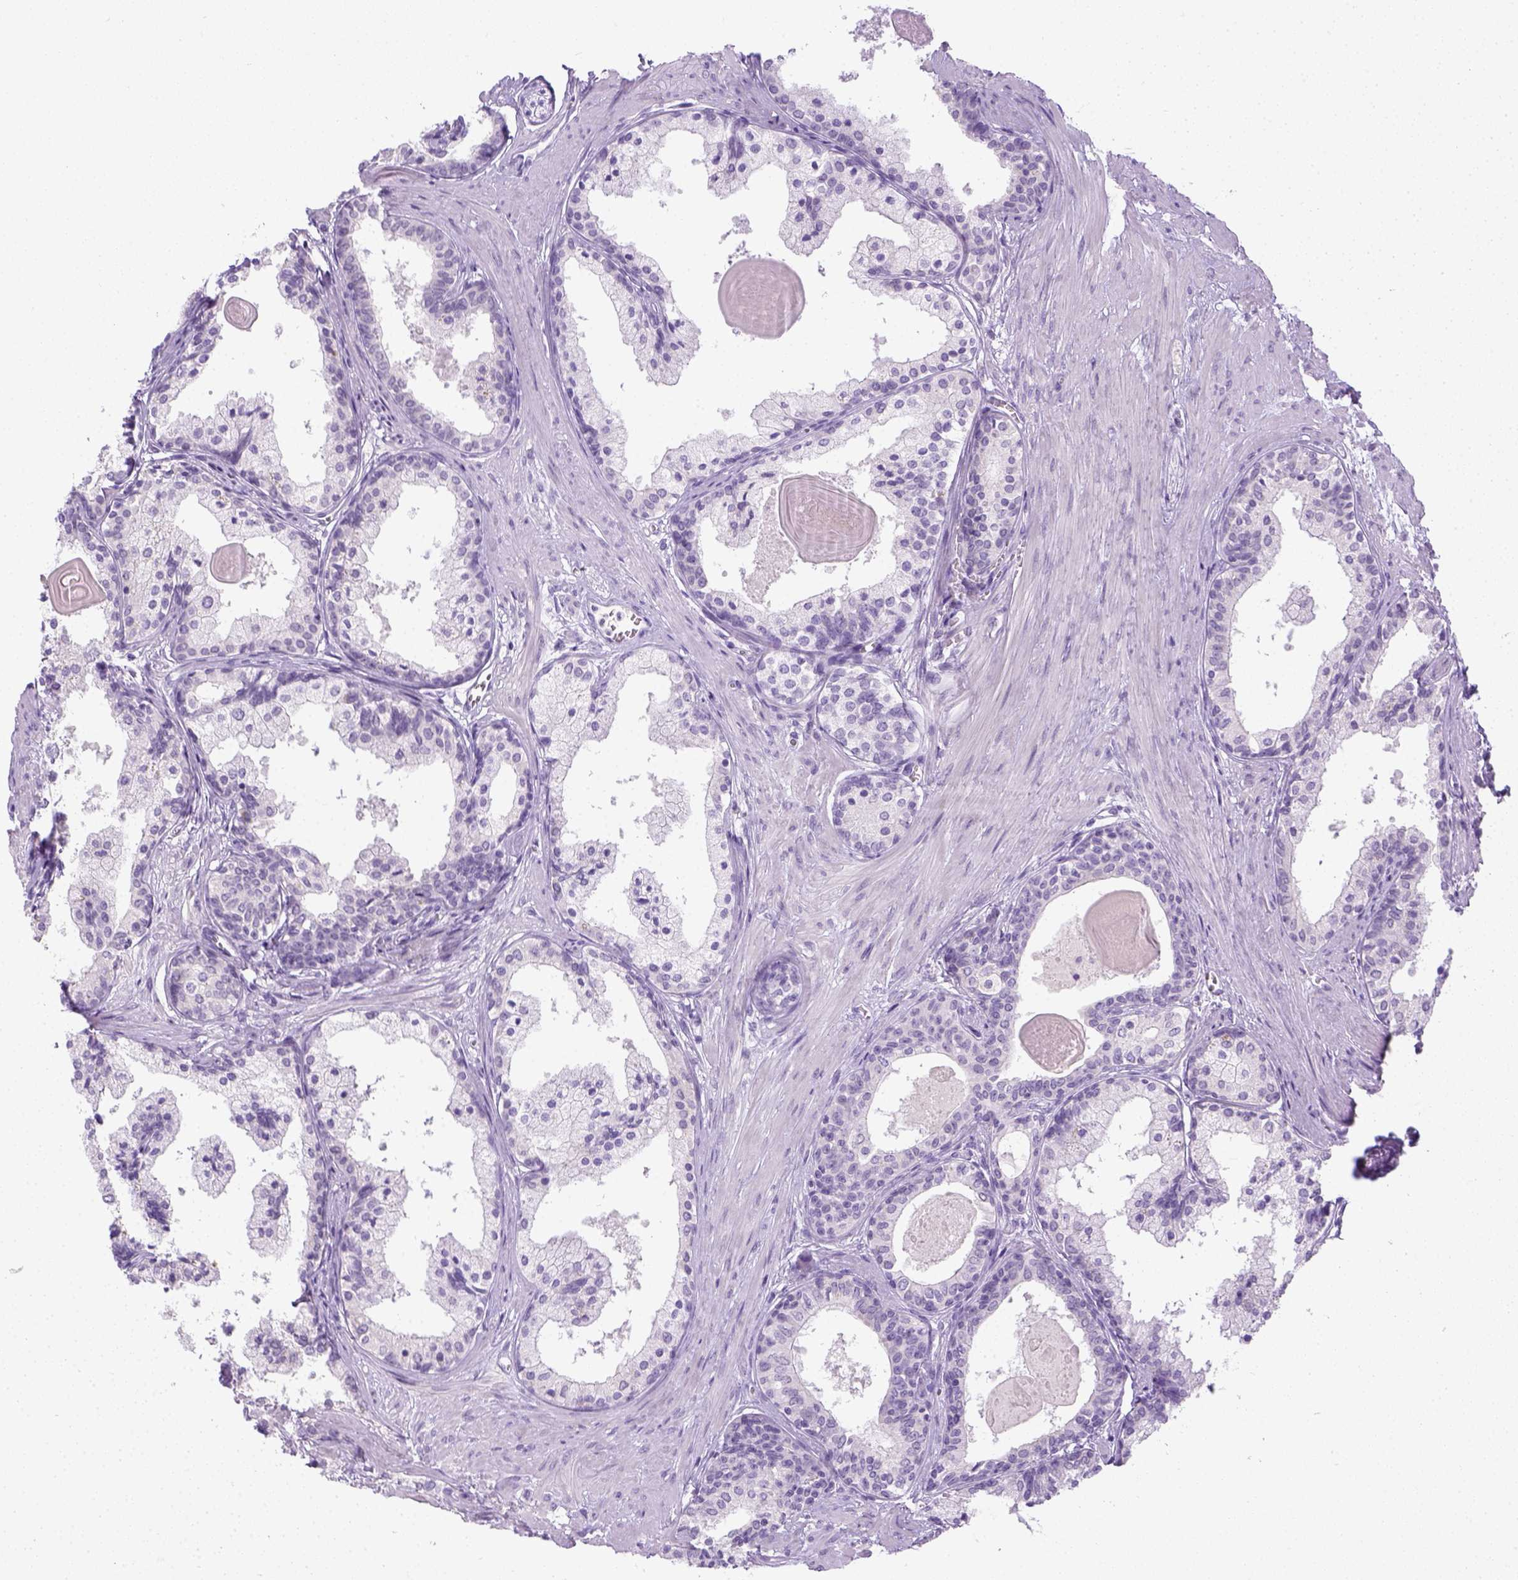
{"staining": {"intensity": "negative", "quantity": "none", "location": "none"}, "tissue": "prostate", "cell_type": "Glandular cells", "image_type": "normal", "snomed": [{"axis": "morphology", "description": "Normal tissue, NOS"}, {"axis": "topography", "description": "Prostate"}], "caption": "Immunohistochemistry (IHC) histopathology image of normal prostate stained for a protein (brown), which demonstrates no staining in glandular cells.", "gene": "LGSN", "patient": {"sex": "male", "age": 61}}